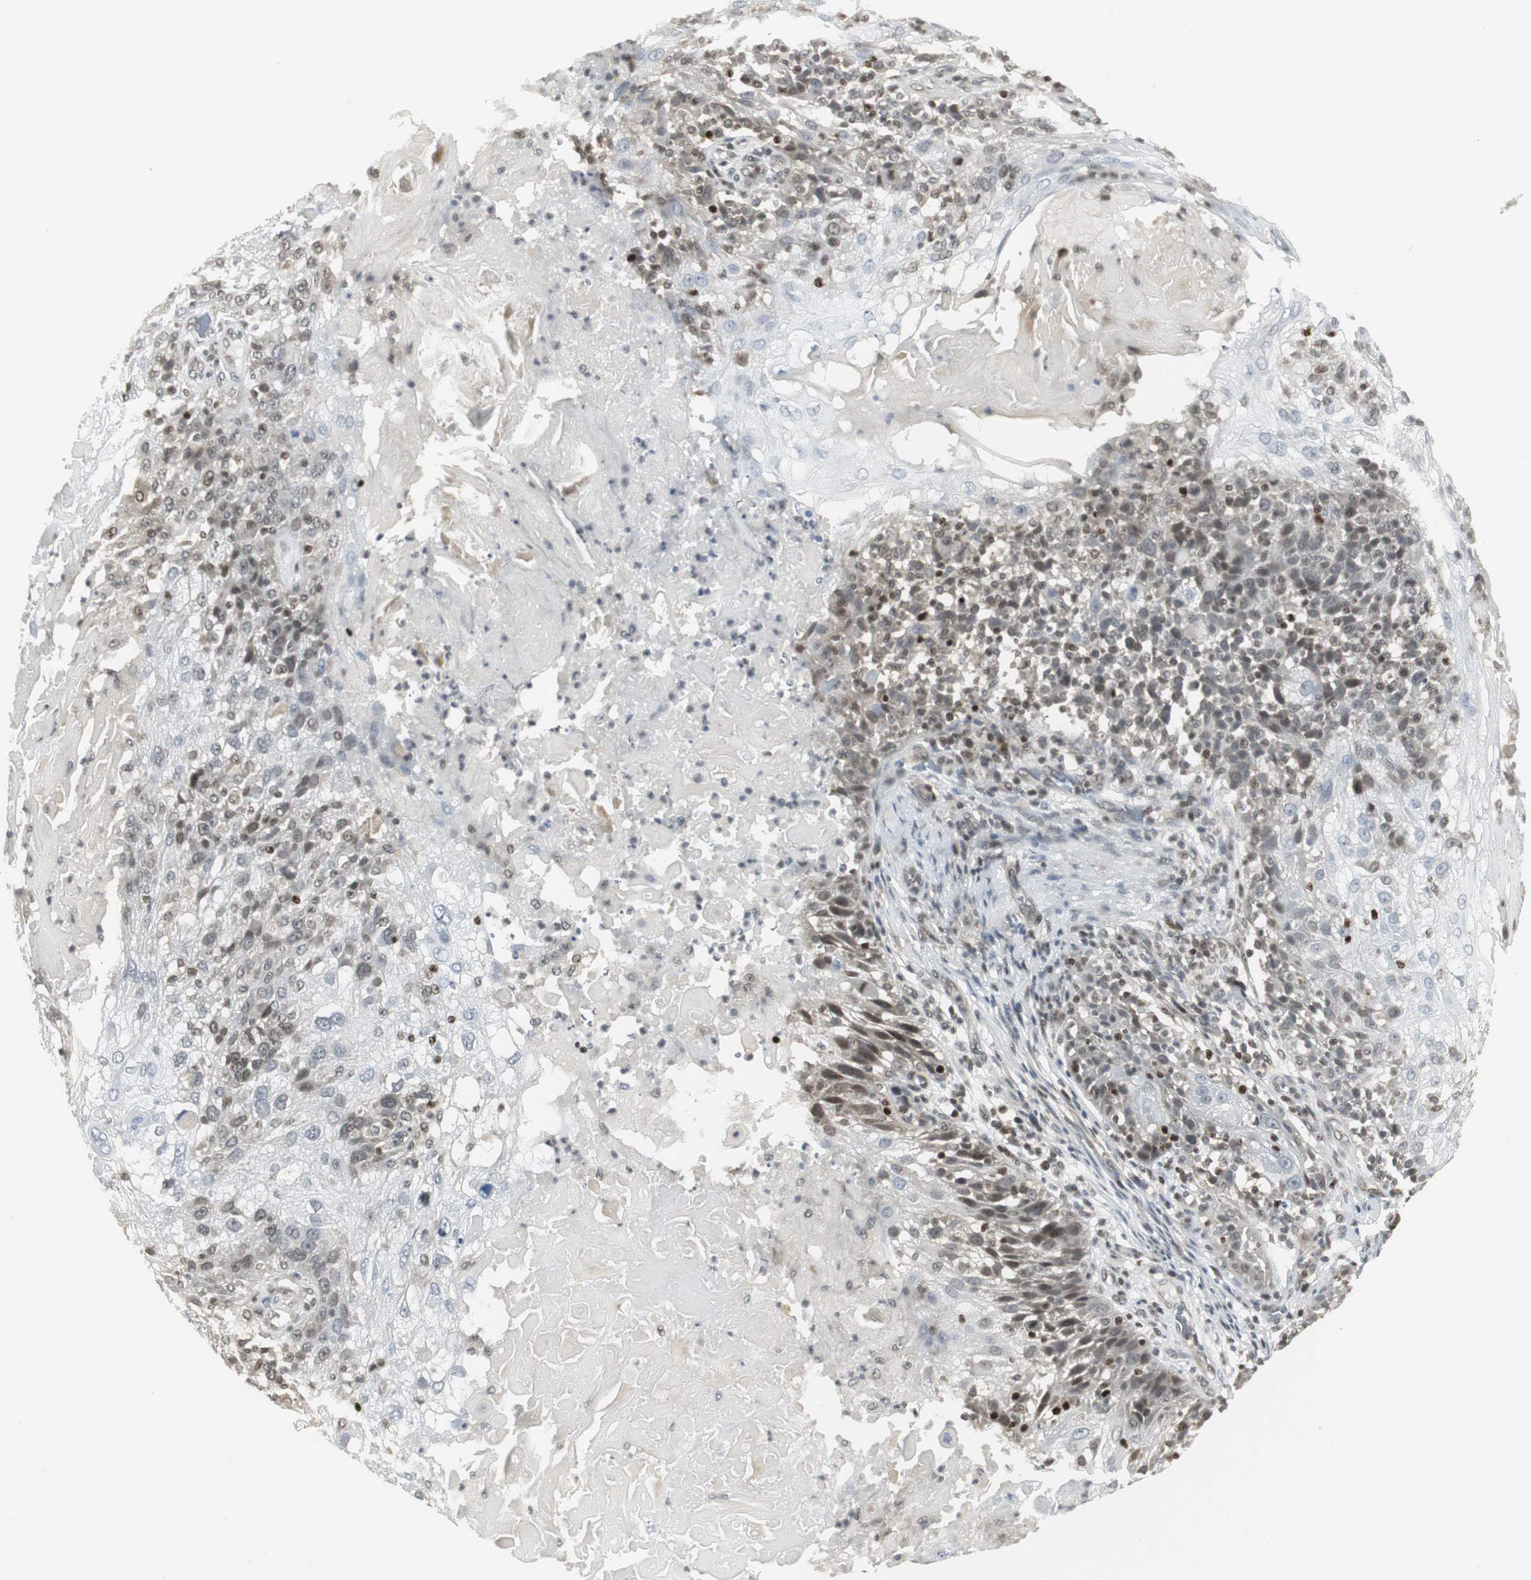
{"staining": {"intensity": "weak", "quantity": "25%-75%", "location": "nuclear"}, "tissue": "skin cancer", "cell_type": "Tumor cells", "image_type": "cancer", "snomed": [{"axis": "morphology", "description": "Normal tissue, NOS"}, {"axis": "morphology", "description": "Squamous cell carcinoma, NOS"}, {"axis": "topography", "description": "Skin"}], "caption": "Immunohistochemical staining of squamous cell carcinoma (skin) exhibits weak nuclear protein expression in approximately 25%-75% of tumor cells. (DAB (3,3'-diaminobenzidine) = brown stain, brightfield microscopy at high magnification).", "gene": "MPG", "patient": {"sex": "female", "age": 83}}